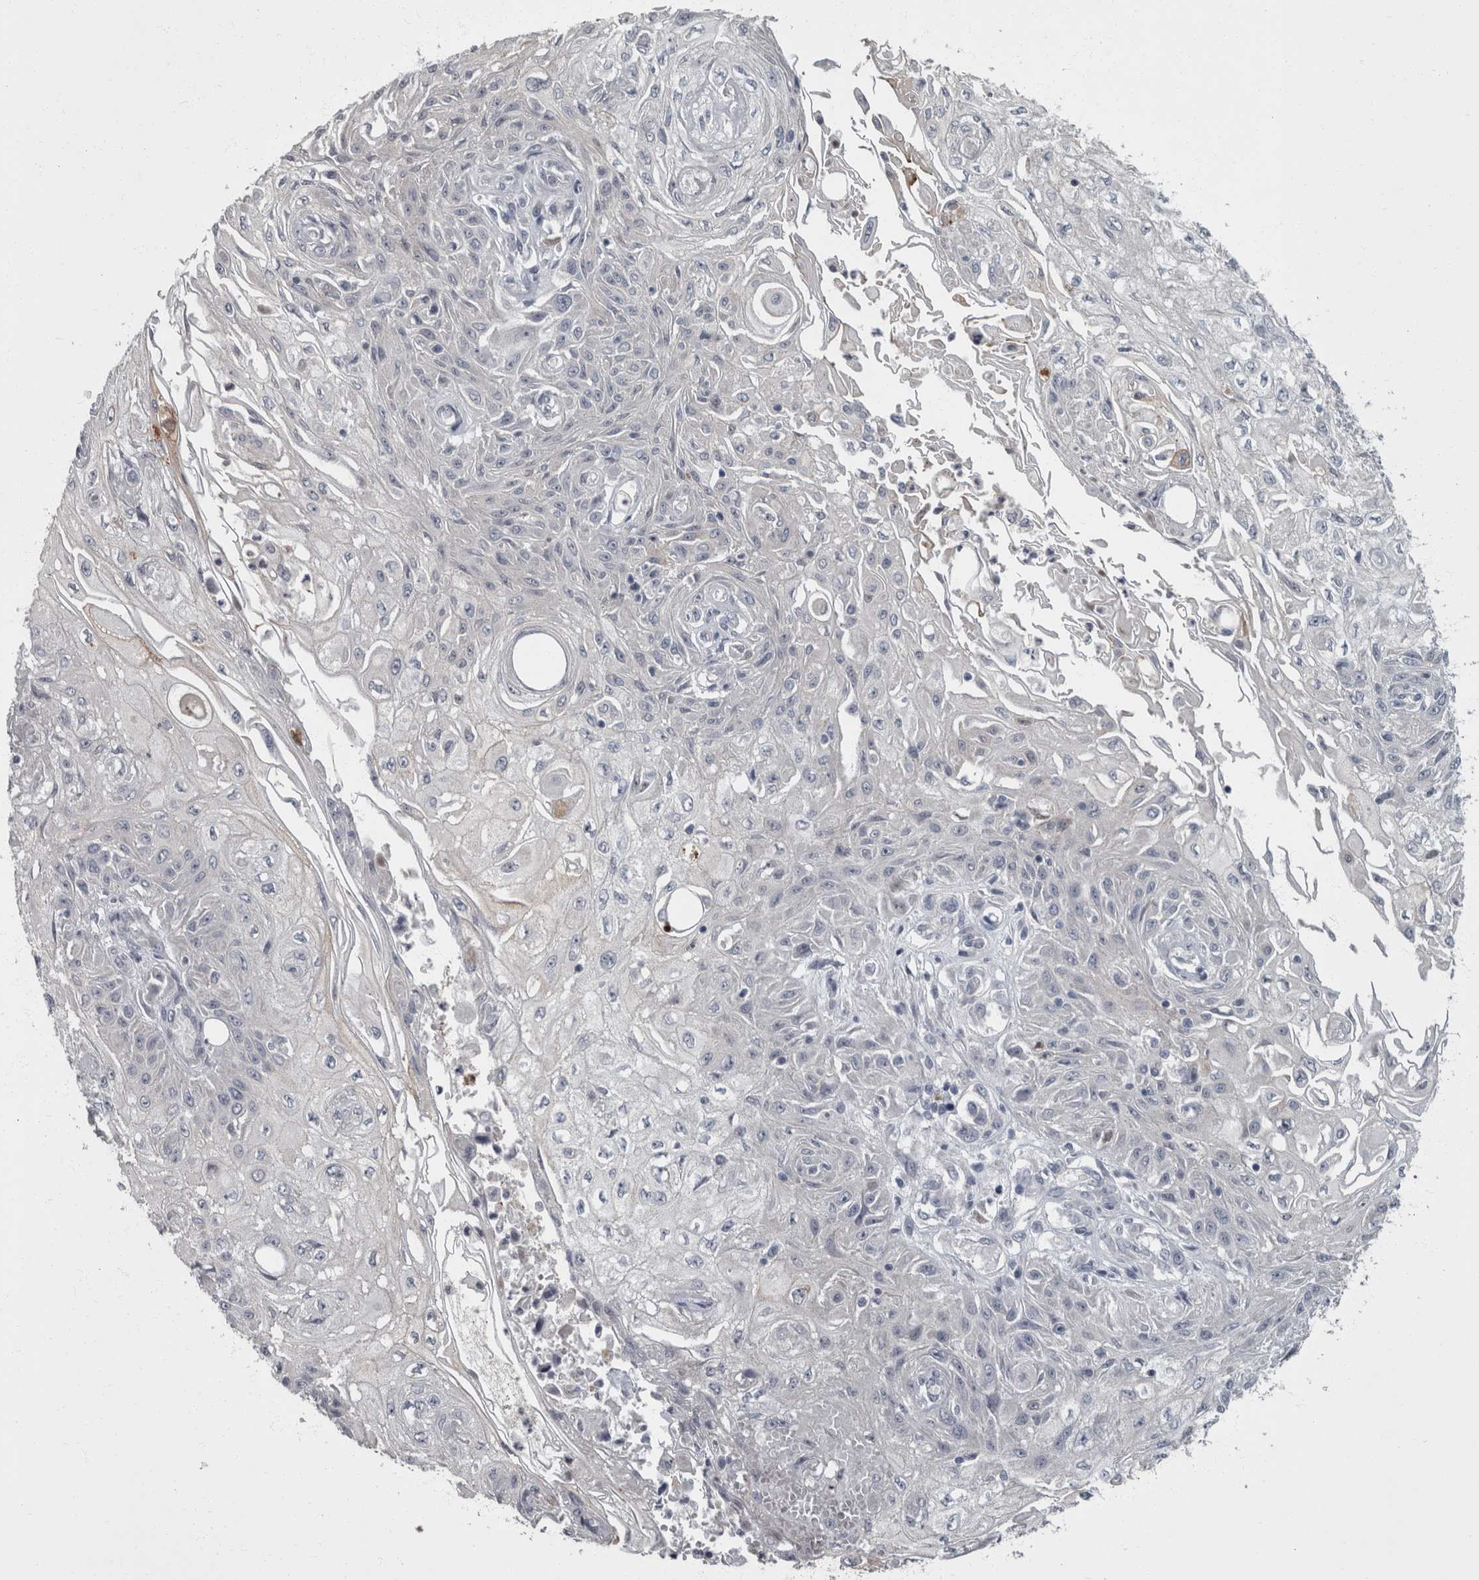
{"staining": {"intensity": "negative", "quantity": "none", "location": "none"}, "tissue": "skin cancer", "cell_type": "Tumor cells", "image_type": "cancer", "snomed": [{"axis": "morphology", "description": "Squamous cell carcinoma, NOS"}, {"axis": "morphology", "description": "Squamous cell carcinoma, metastatic, NOS"}, {"axis": "topography", "description": "Skin"}, {"axis": "topography", "description": "Lymph node"}], "caption": "High power microscopy photomicrograph of an immunohistochemistry (IHC) image of skin cancer, revealing no significant expression in tumor cells.", "gene": "CDC42BPG", "patient": {"sex": "male", "age": 75}}